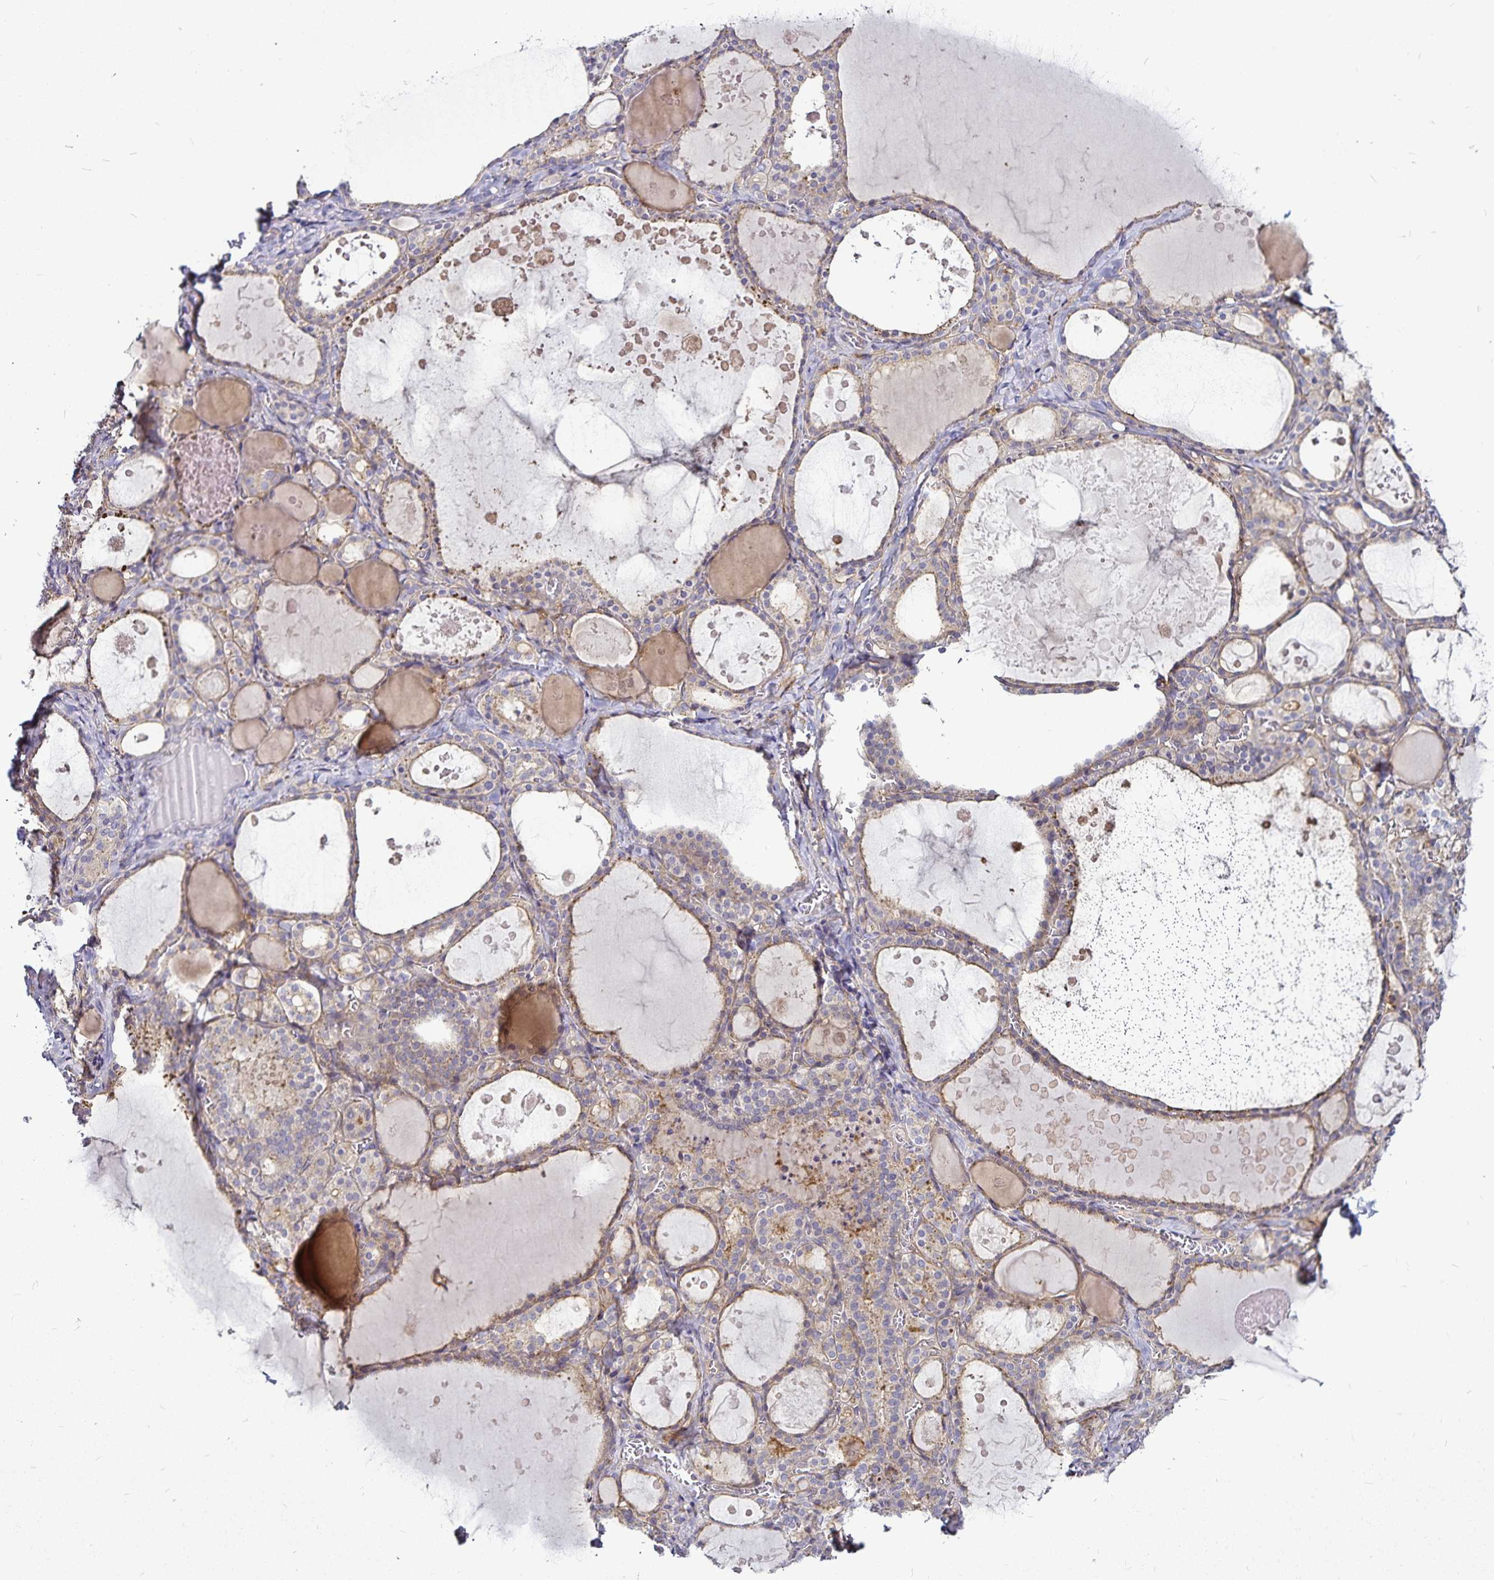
{"staining": {"intensity": "moderate", "quantity": "25%-75%", "location": "cytoplasmic/membranous"}, "tissue": "thyroid gland", "cell_type": "Glandular cells", "image_type": "normal", "snomed": [{"axis": "morphology", "description": "Normal tissue, NOS"}, {"axis": "topography", "description": "Thyroid gland"}], "caption": "This micrograph displays IHC staining of benign thyroid gland, with medium moderate cytoplasmic/membranous positivity in approximately 25%-75% of glandular cells.", "gene": "GNG12", "patient": {"sex": "male", "age": 56}}